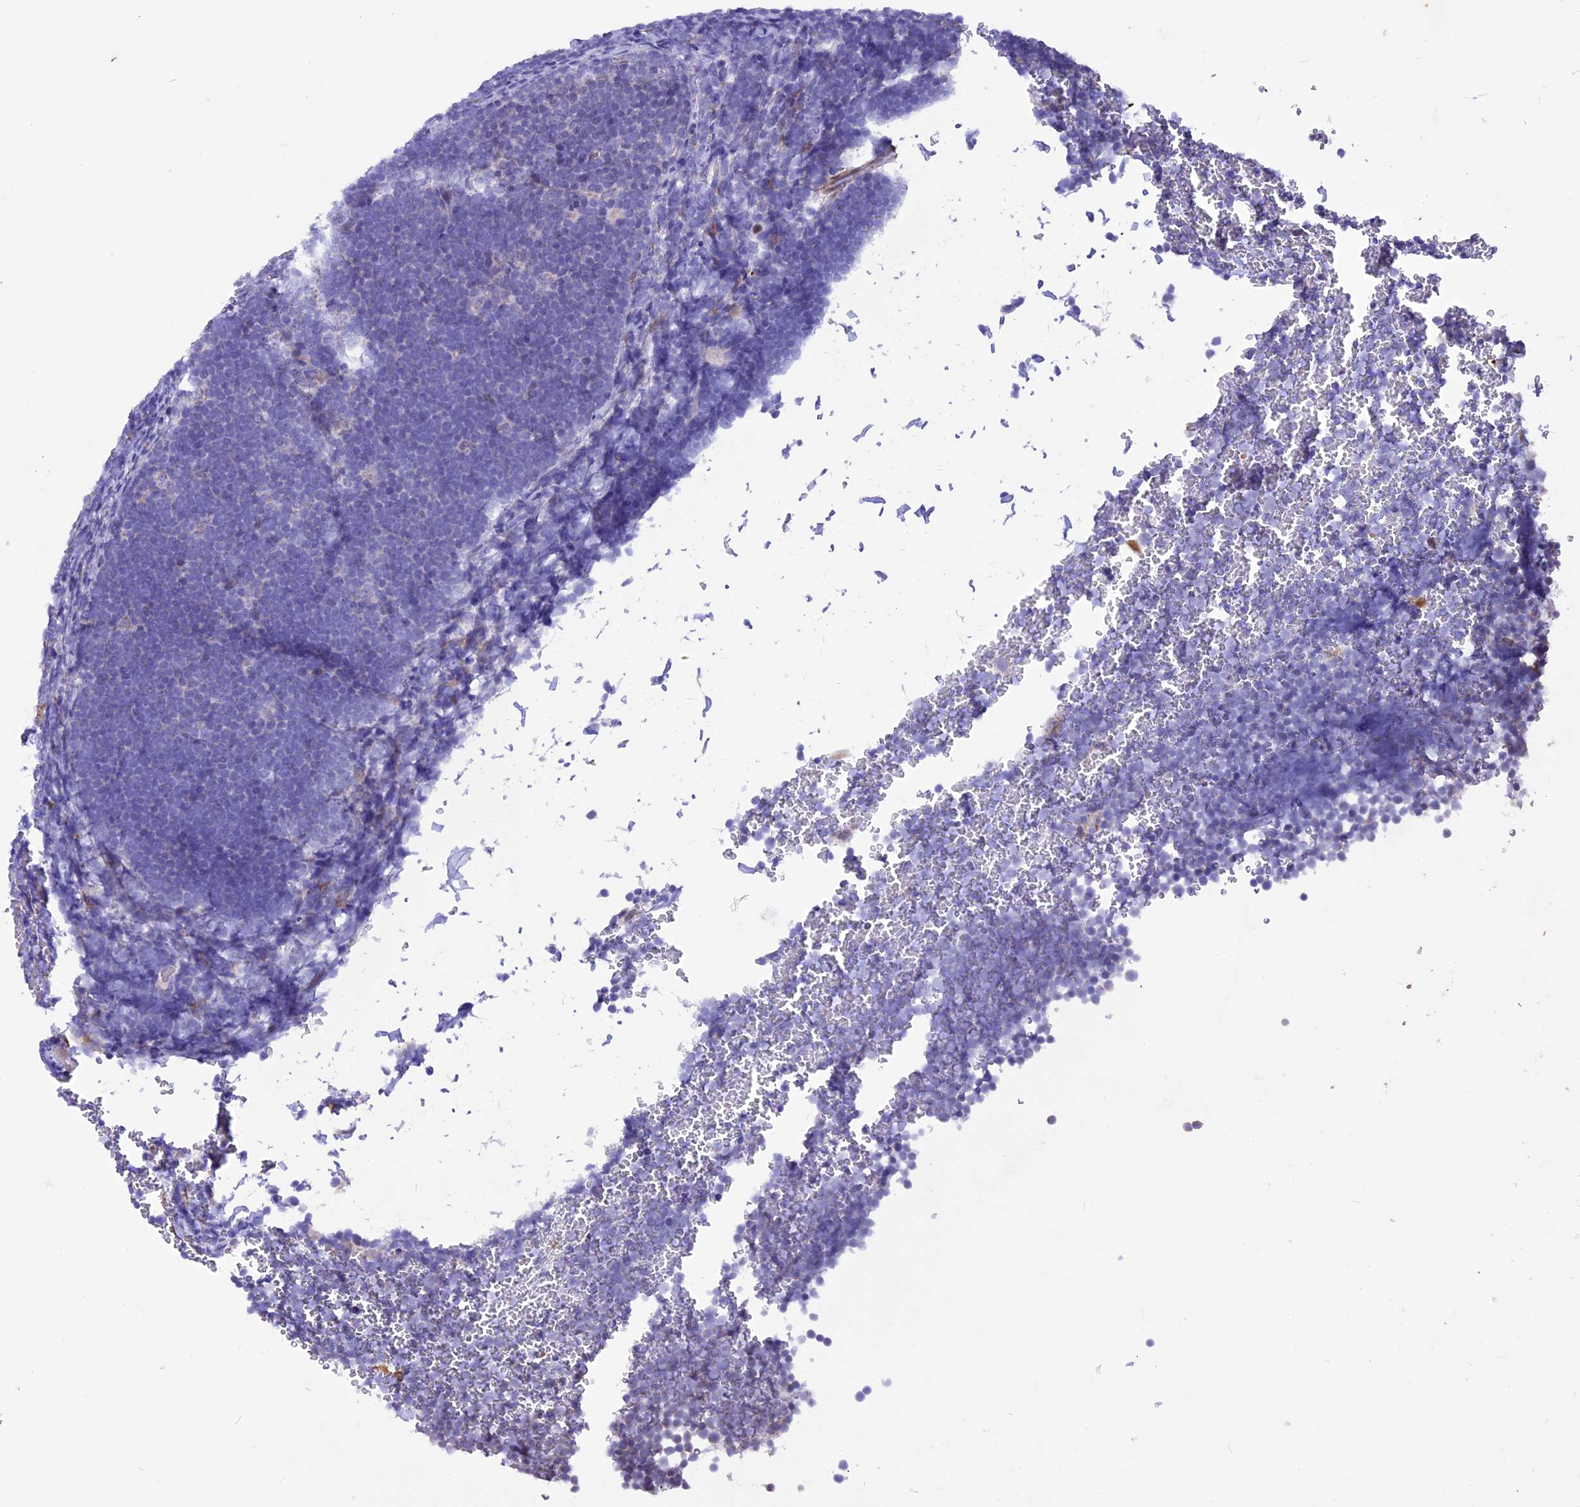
{"staining": {"intensity": "negative", "quantity": "none", "location": "none"}, "tissue": "lymphoma", "cell_type": "Tumor cells", "image_type": "cancer", "snomed": [{"axis": "morphology", "description": "Malignant lymphoma, non-Hodgkin's type, High grade"}, {"axis": "topography", "description": "Lymph node"}], "caption": "Tumor cells are negative for protein expression in human lymphoma.", "gene": "MIEF2", "patient": {"sex": "male", "age": 13}}